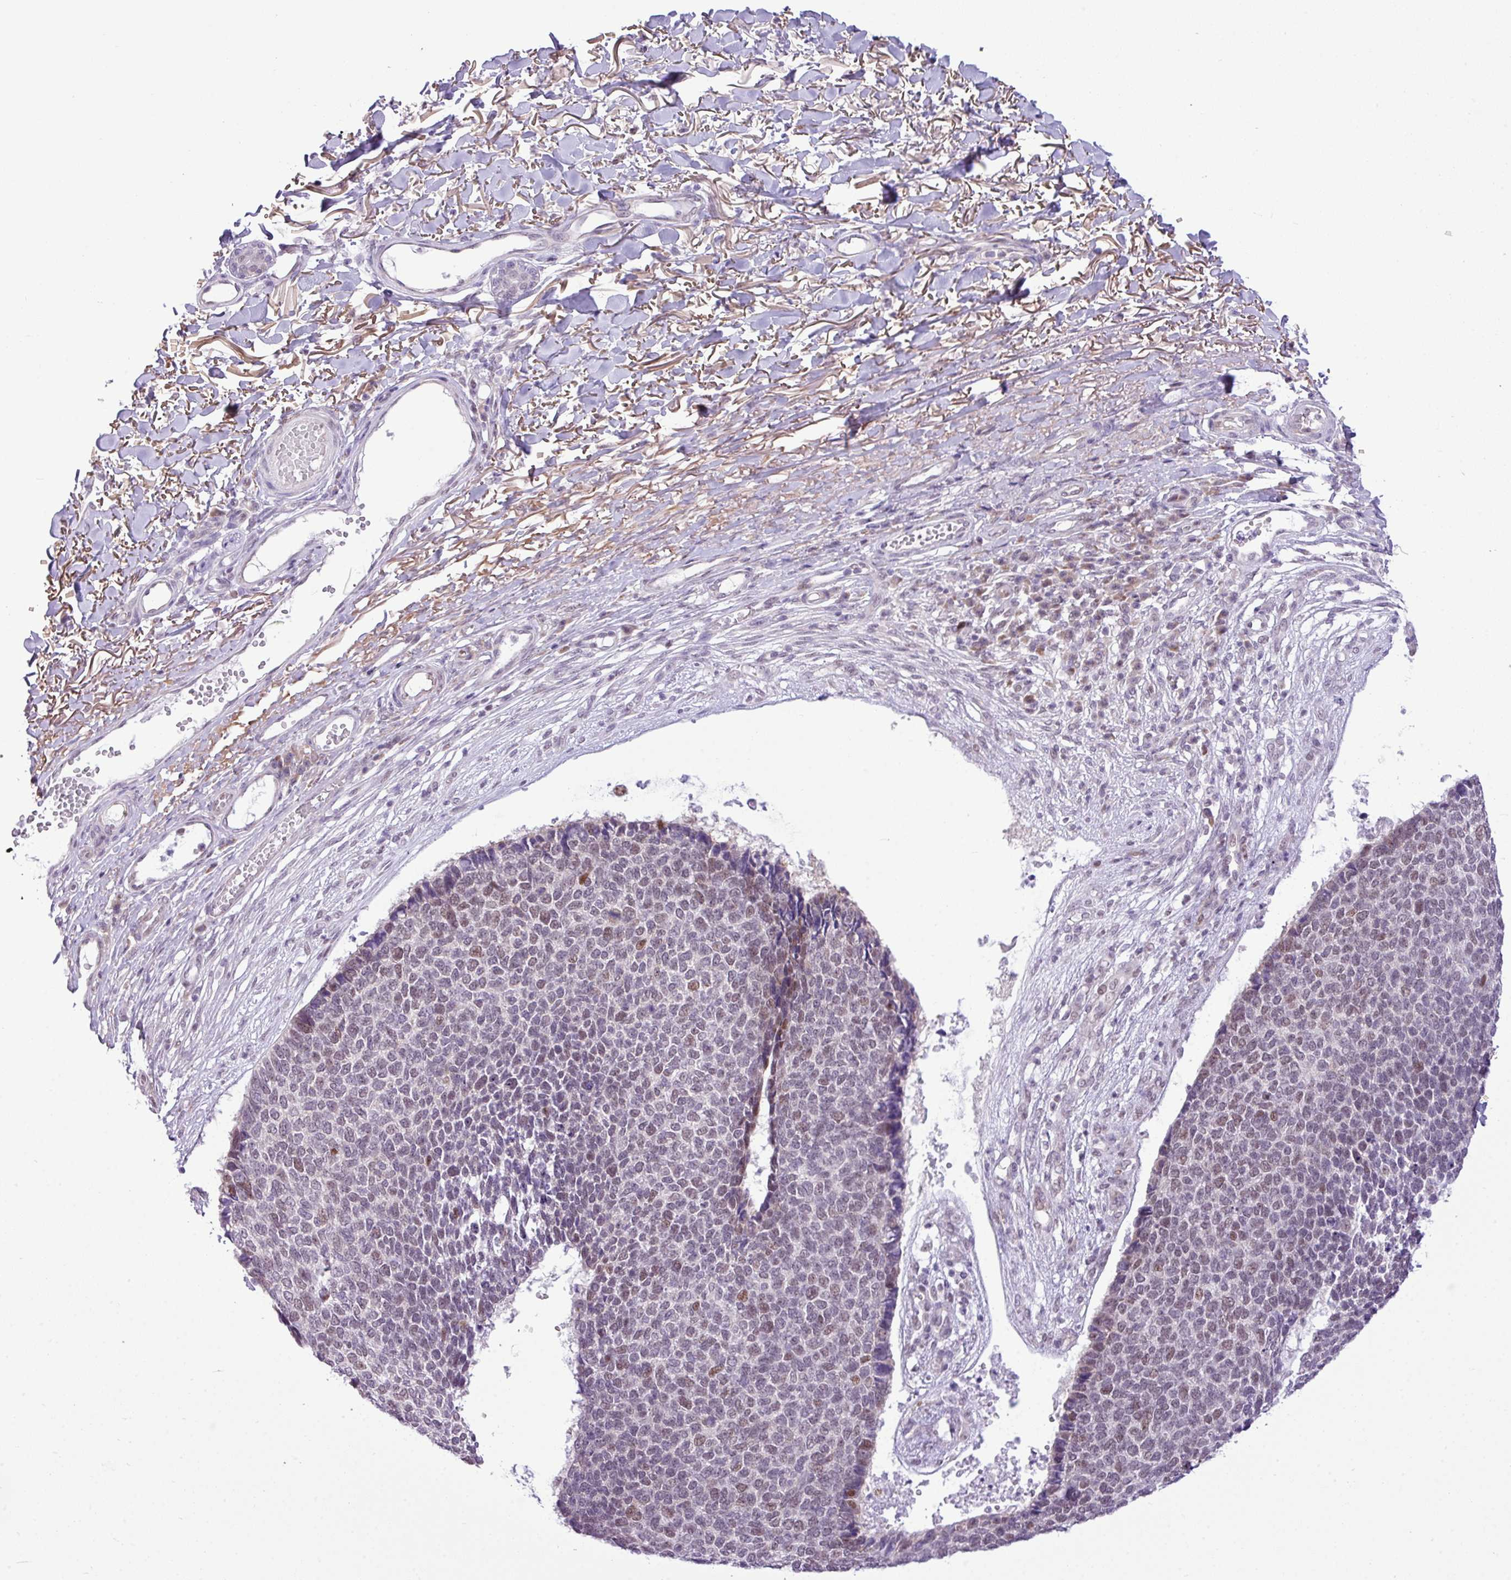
{"staining": {"intensity": "weak", "quantity": "<25%", "location": "nuclear"}, "tissue": "skin cancer", "cell_type": "Tumor cells", "image_type": "cancer", "snomed": [{"axis": "morphology", "description": "Basal cell carcinoma"}, {"axis": "topography", "description": "Skin"}], "caption": "A high-resolution histopathology image shows immunohistochemistry staining of basal cell carcinoma (skin), which displays no significant expression in tumor cells.", "gene": "ELOA2", "patient": {"sex": "female", "age": 84}}